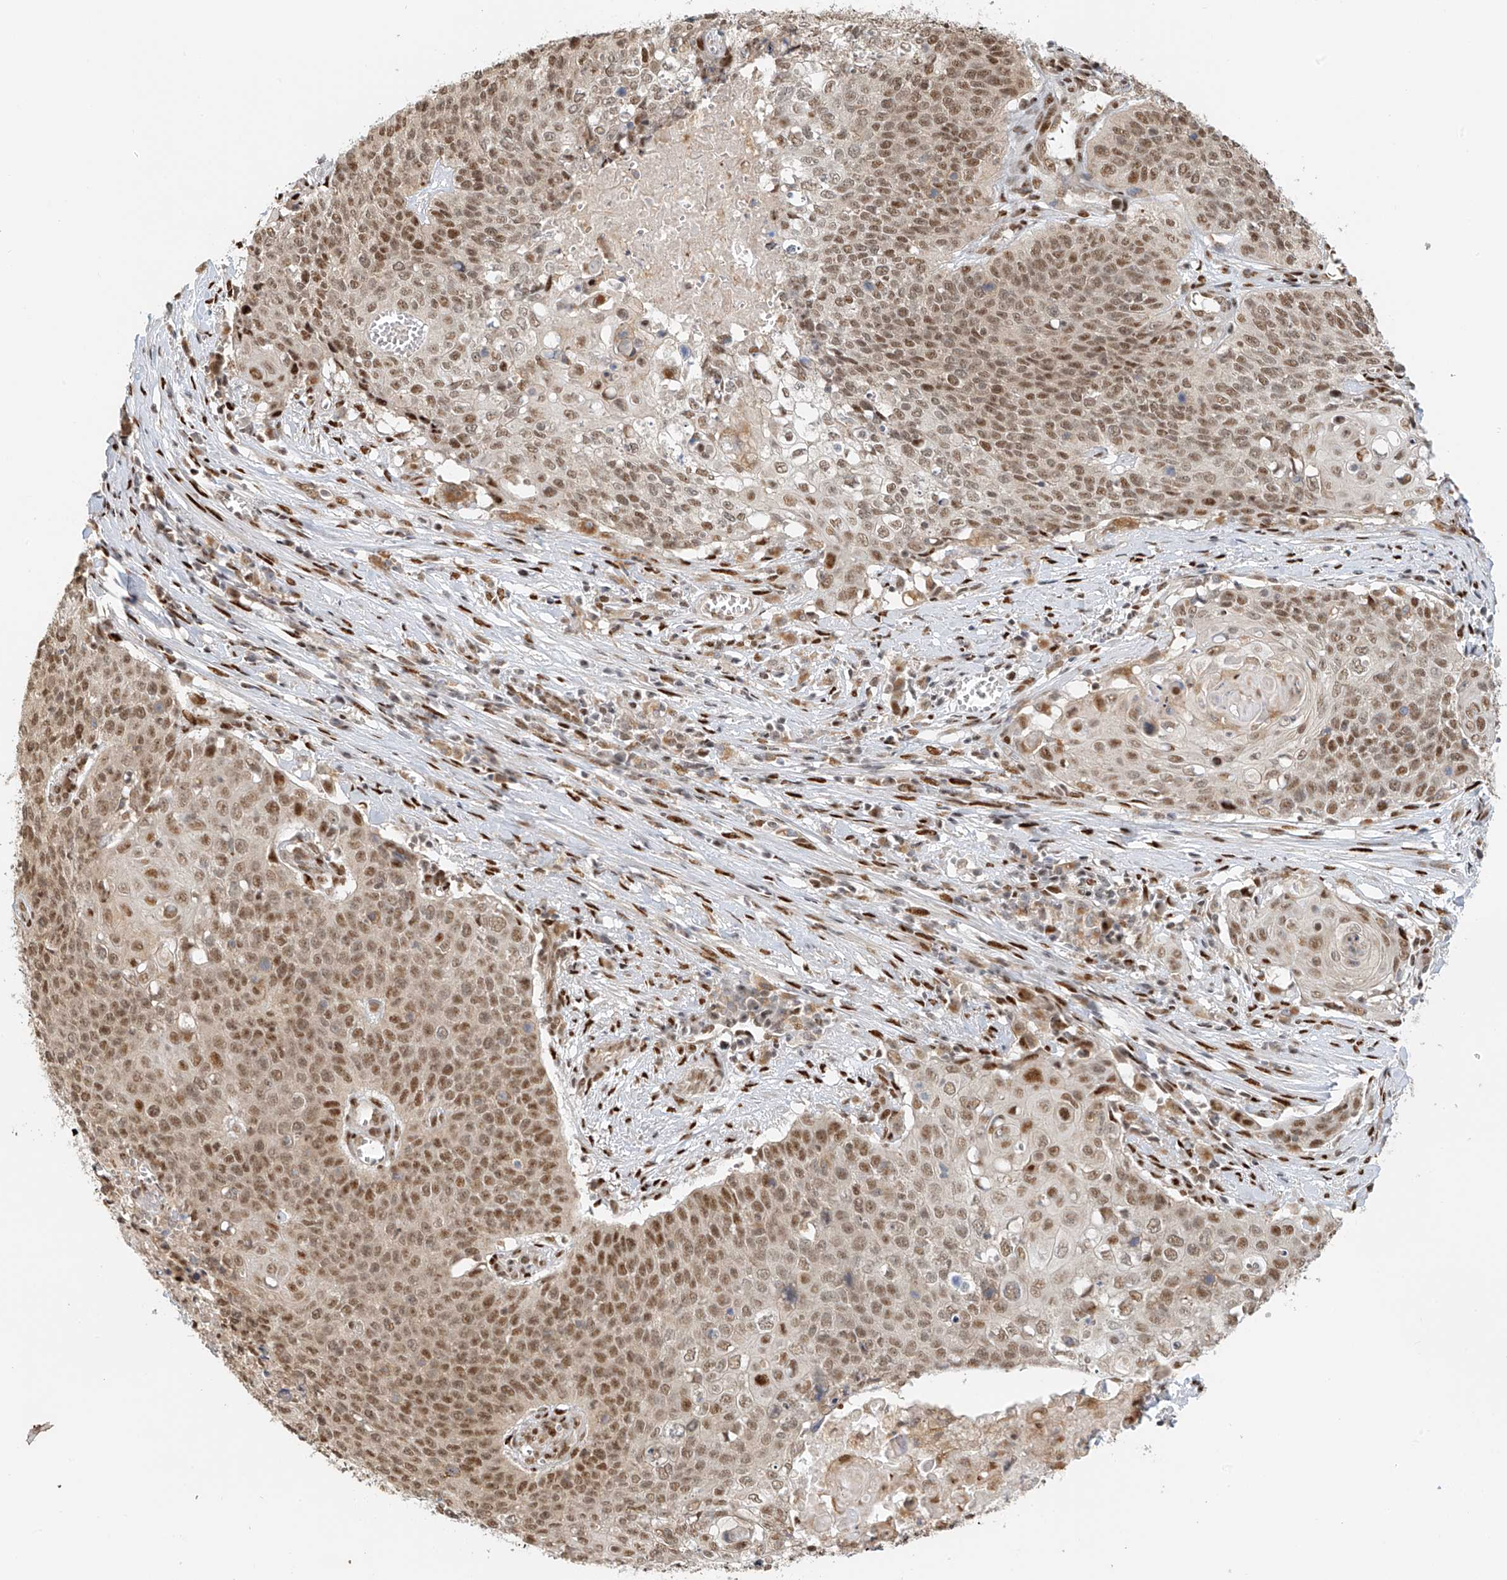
{"staining": {"intensity": "moderate", "quantity": ">75%", "location": "nuclear"}, "tissue": "cervical cancer", "cell_type": "Tumor cells", "image_type": "cancer", "snomed": [{"axis": "morphology", "description": "Squamous cell carcinoma, NOS"}, {"axis": "topography", "description": "Cervix"}], "caption": "Cervical squamous cell carcinoma stained with a brown dye shows moderate nuclear positive staining in approximately >75% of tumor cells.", "gene": "ZNF514", "patient": {"sex": "female", "age": 39}}